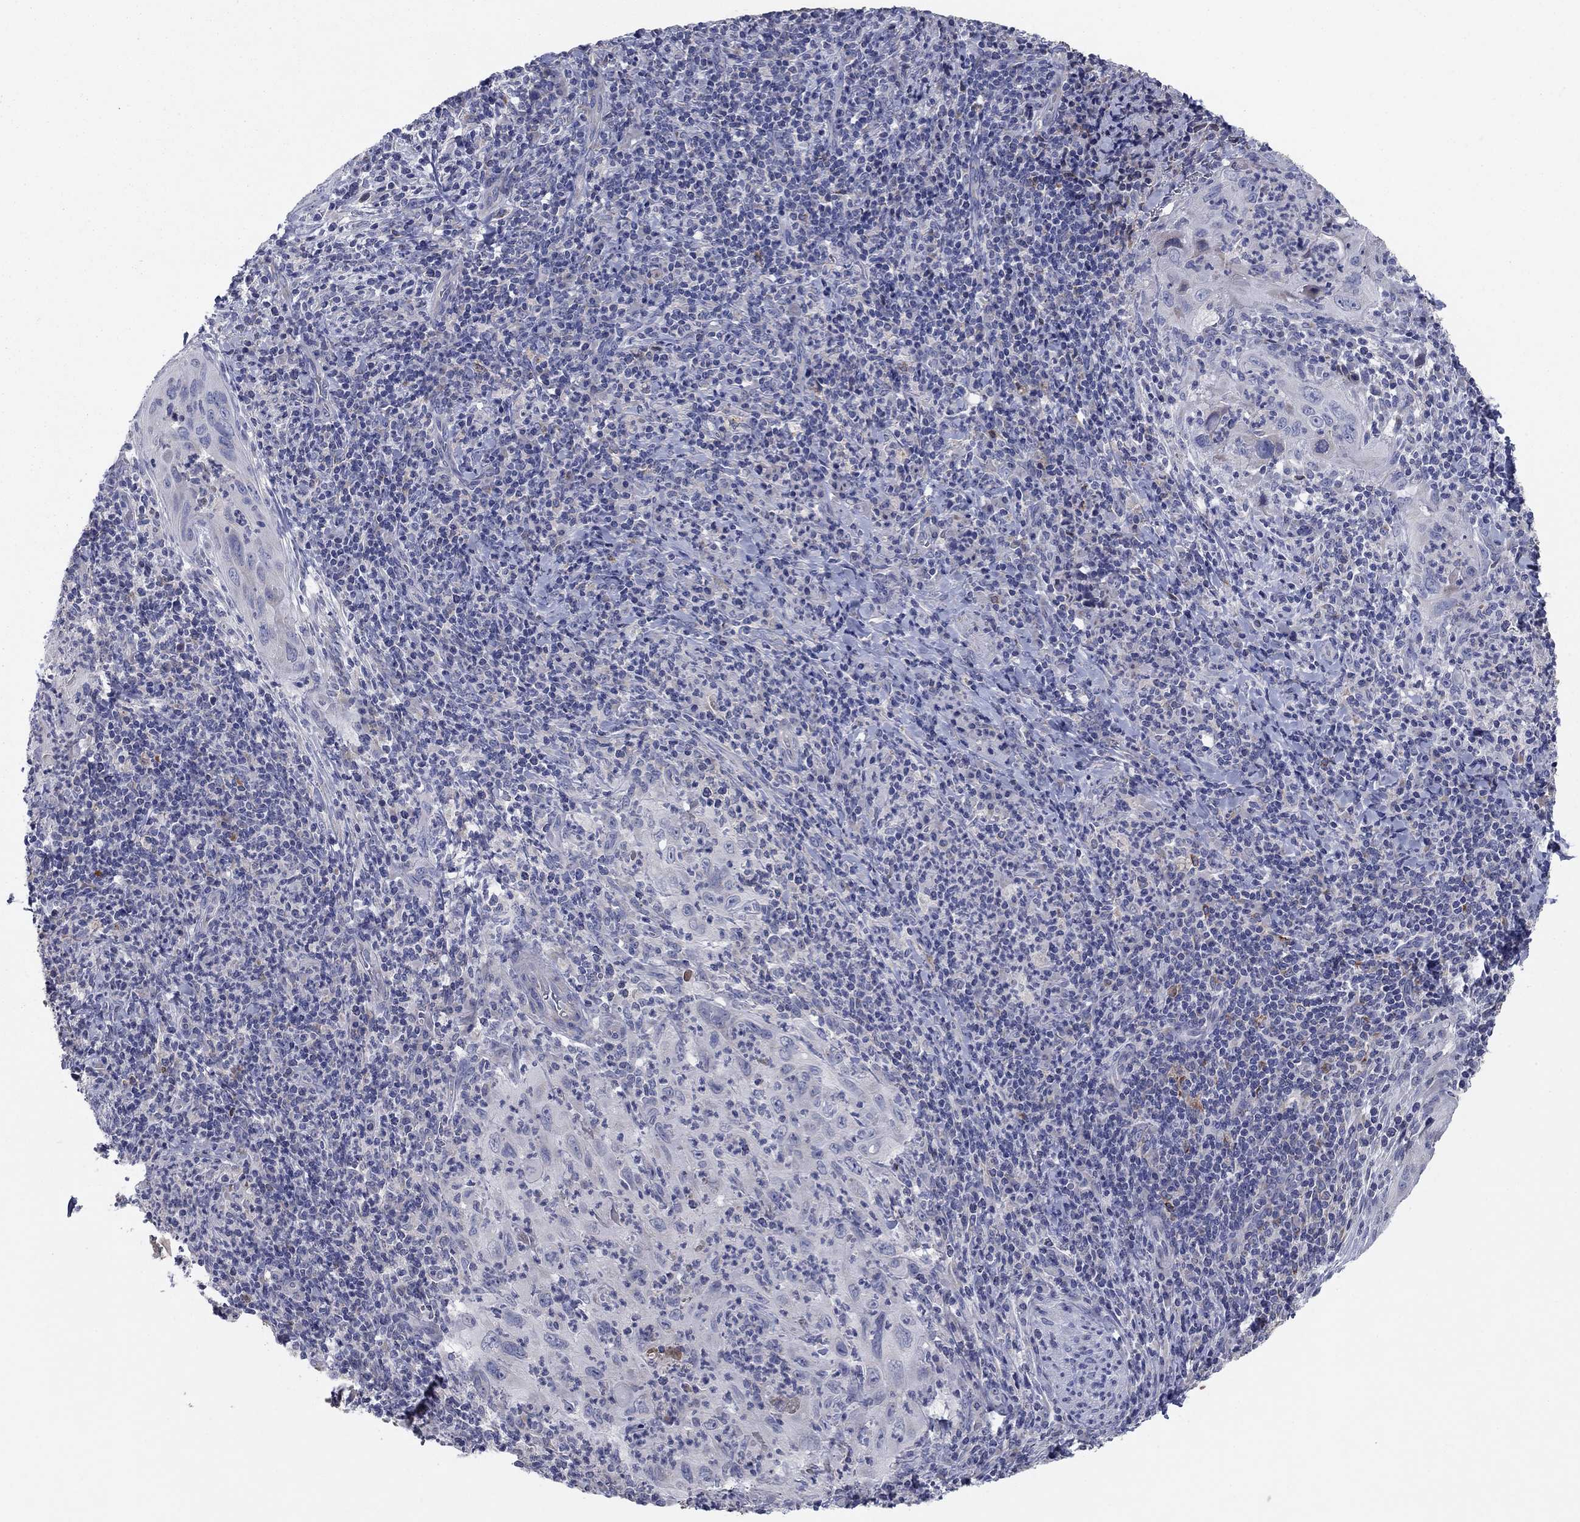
{"staining": {"intensity": "negative", "quantity": "none", "location": "none"}, "tissue": "cervical cancer", "cell_type": "Tumor cells", "image_type": "cancer", "snomed": [{"axis": "morphology", "description": "Squamous cell carcinoma, NOS"}, {"axis": "topography", "description": "Cervix"}], "caption": "High power microscopy micrograph of an IHC photomicrograph of squamous cell carcinoma (cervical), revealing no significant positivity in tumor cells. The staining was performed using DAB (3,3'-diaminobenzidine) to visualize the protein expression in brown, while the nuclei were stained in blue with hematoxylin (Magnification: 20x).", "gene": "PTGDS", "patient": {"sex": "female", "age": 26}}